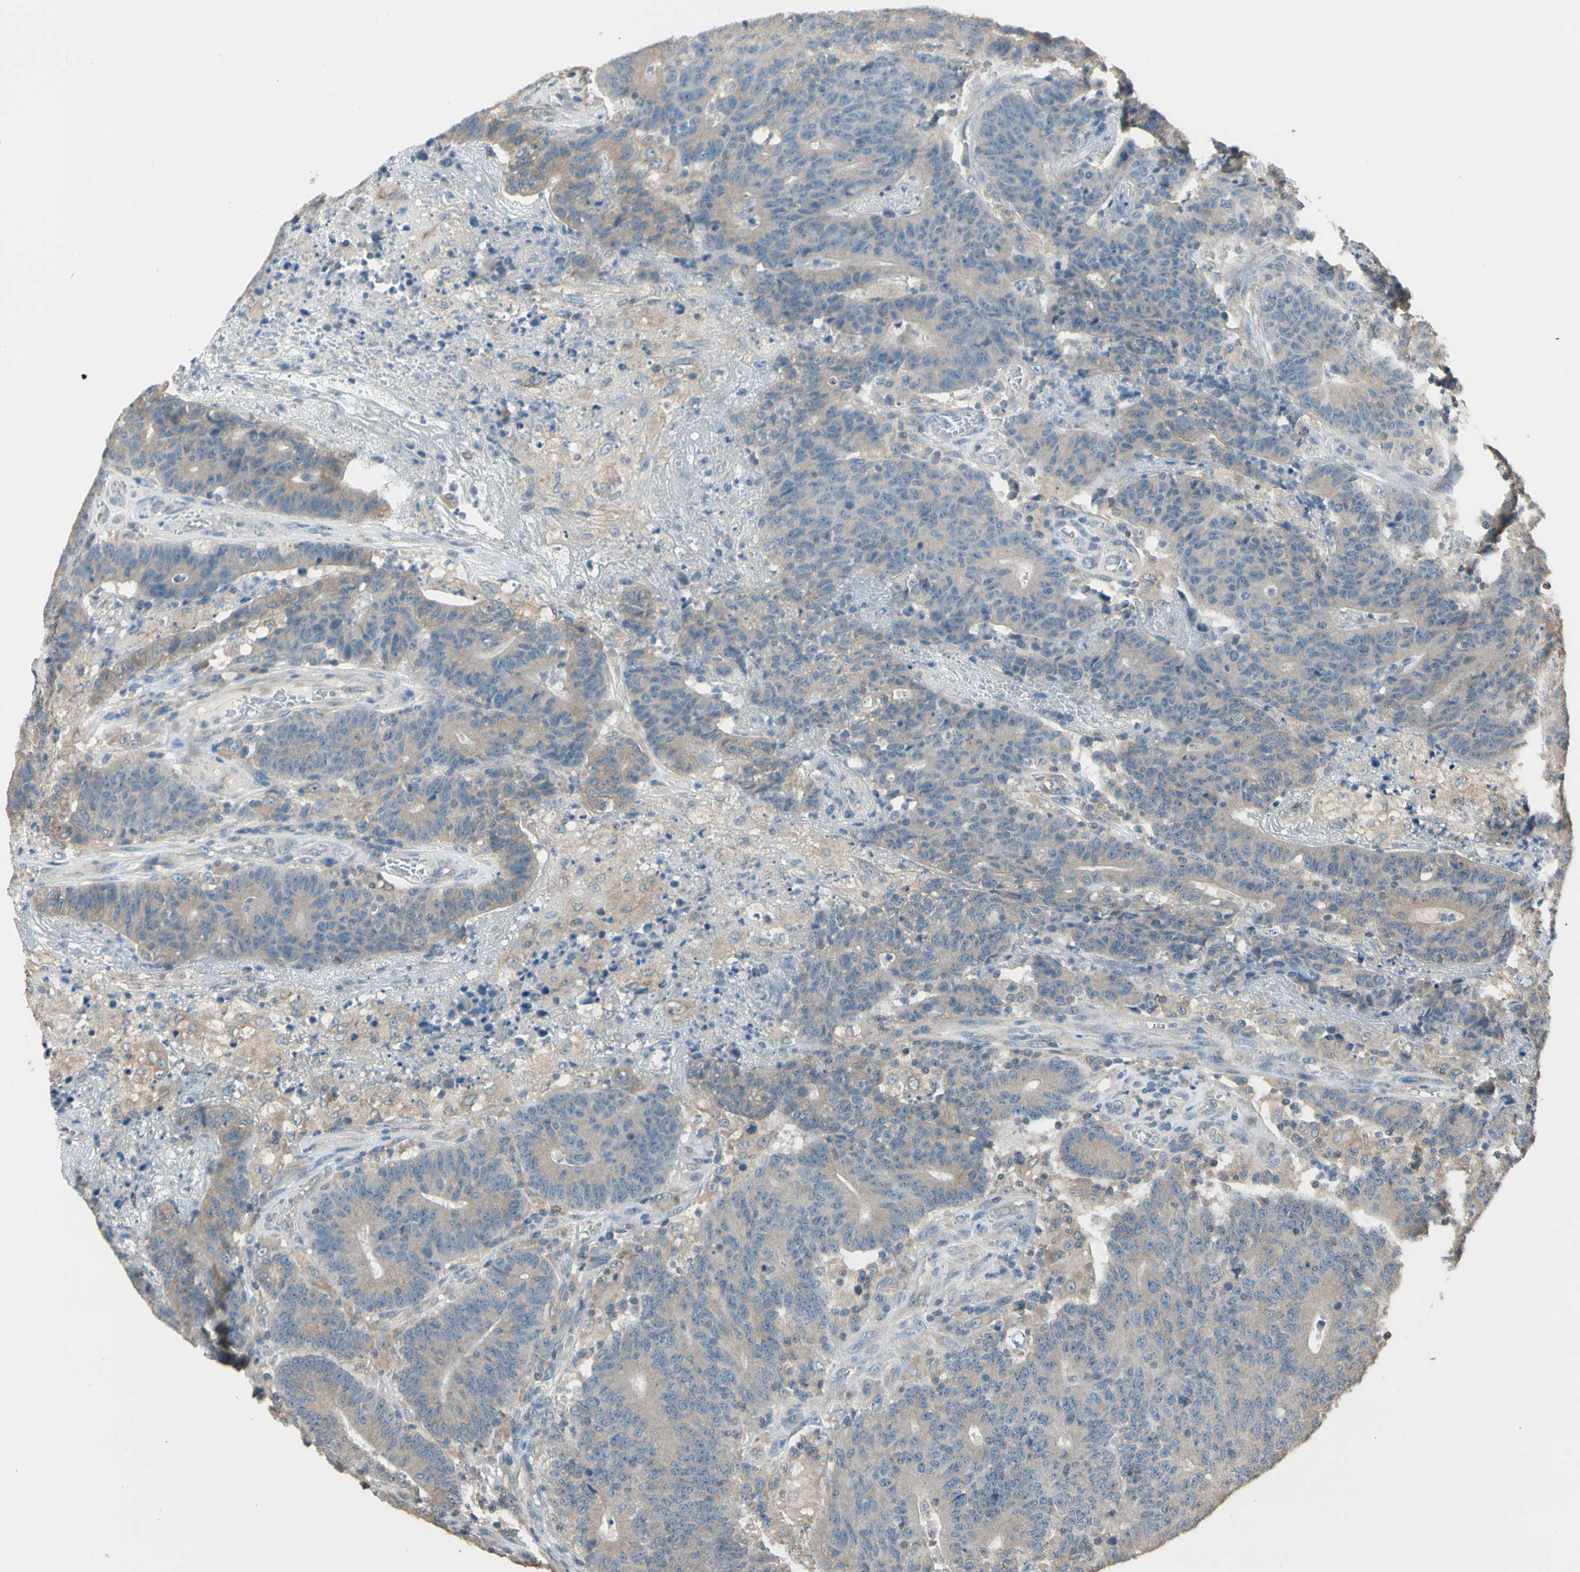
{"staining": {"intensity": "weak", "quantity": ">75%", "location": "cytoplasmic/membranous"}, "tissue": "colorectal cancer", "cell_type": "Tumor cells", "image_type": "cancer", "snomed": [{"axis": "morphology", "description": "Normal tissue, NOS"}, {"axis": "morphology", "description": "Adenocarcinoma, NOS"}, {"axis": "topography", "description": "Colon"}], "caption": "Protein expression by IHC reveals weak cytoplasmic/membranous expression in about >75% of tumor cells in adenocarcinoma (colorectal).", "gene": "MAP3K7", "patient": {"sex": "female", "age": 75}}